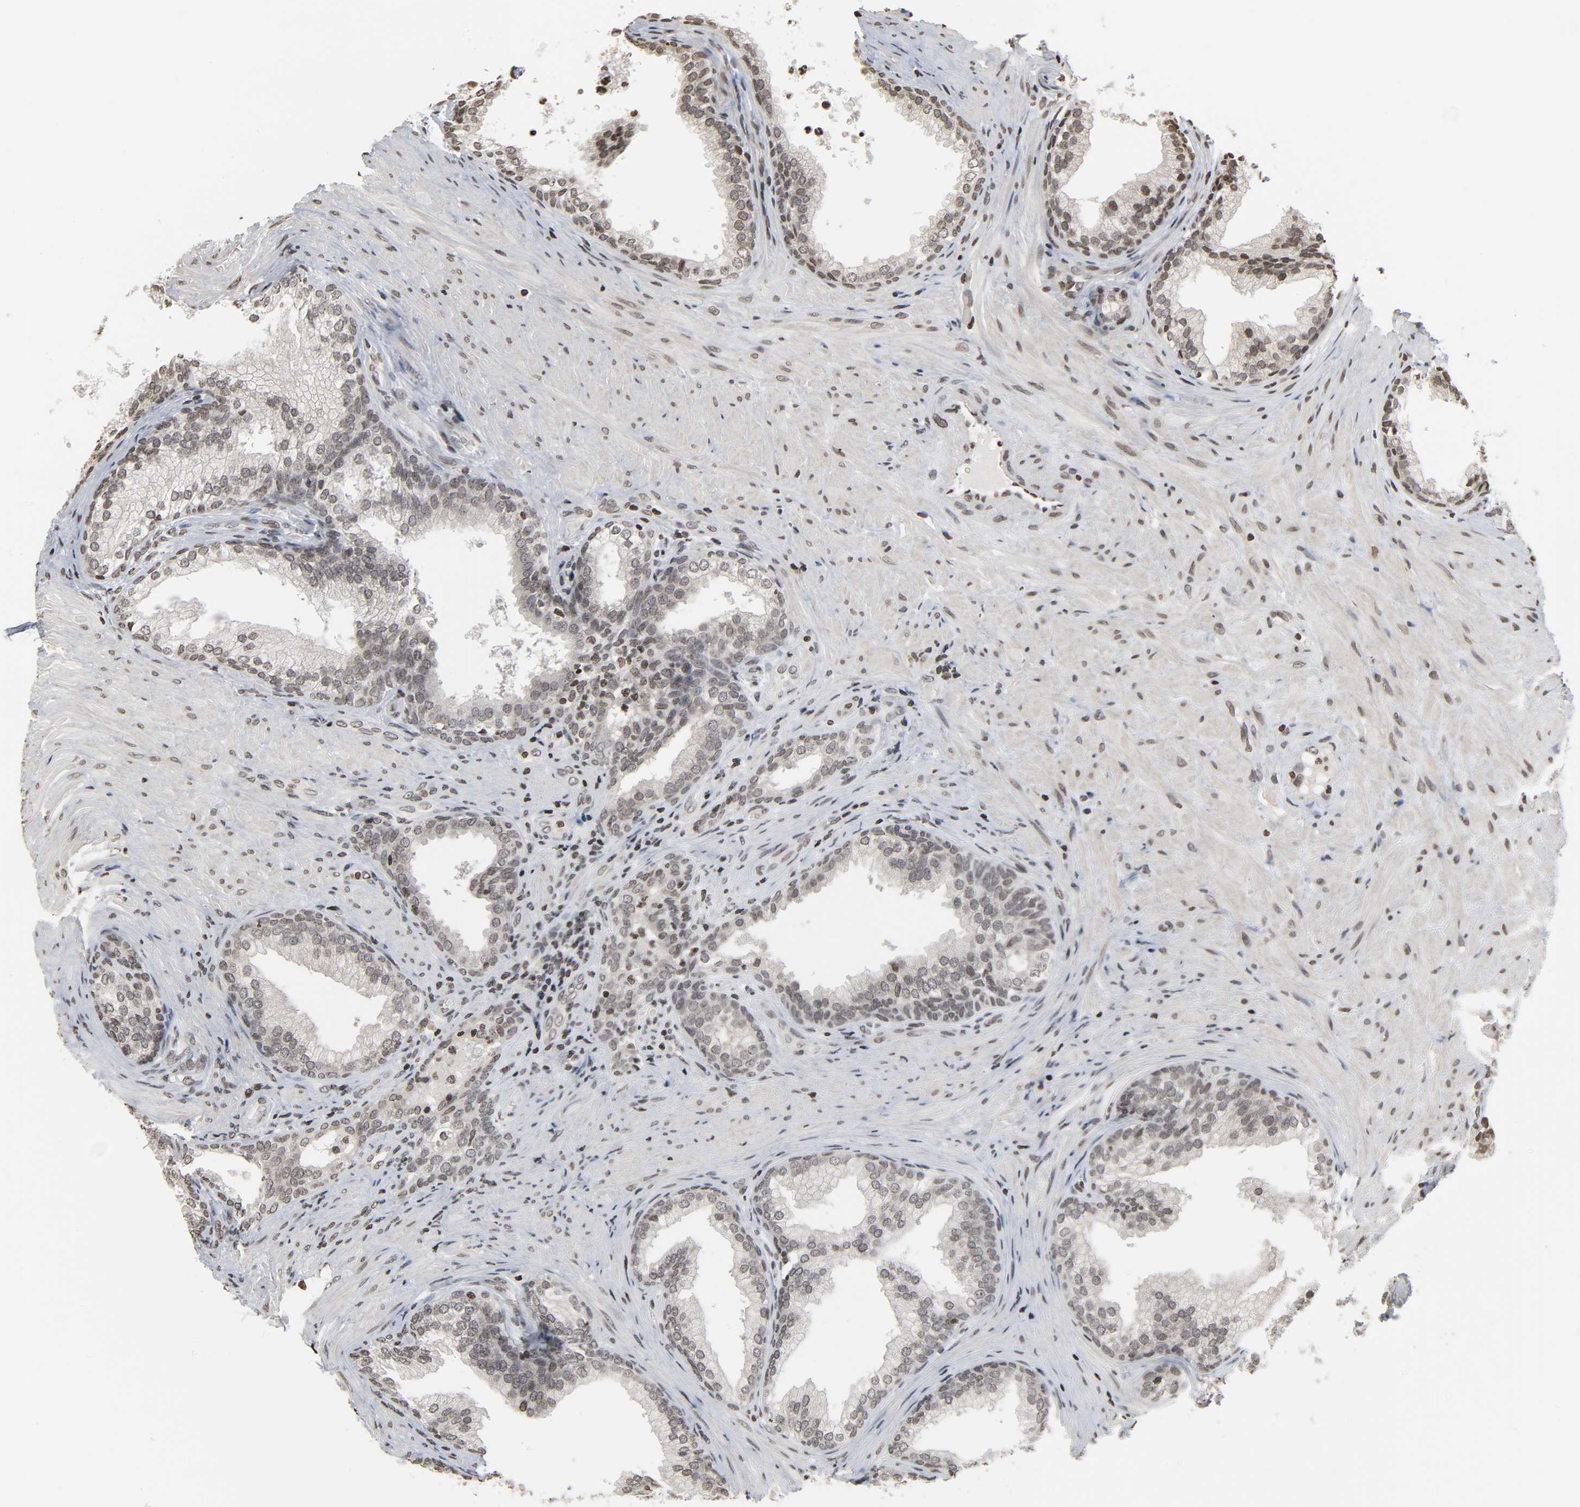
{"staining": {"intensity": "weak", "quantity": ">75%", "location": "nuclear"}, "tissue": "prostate", "cell_type": "Glandular cells", "image_type": "normal", "snomed": [{"axis": "morphology", "description": "Normal tissue, NOS"}, {"axis": "topography", "description": "Prostate"}], "caption": "High-power microscopy captured an IHC image of benign prostate, revealing weak nuclear staining in about >75% of glandular cells. (IHC, brightfield microscopy, high magnification).", "gene": "ELAVL1", "patient": {"sex": "male", "age": 76}}